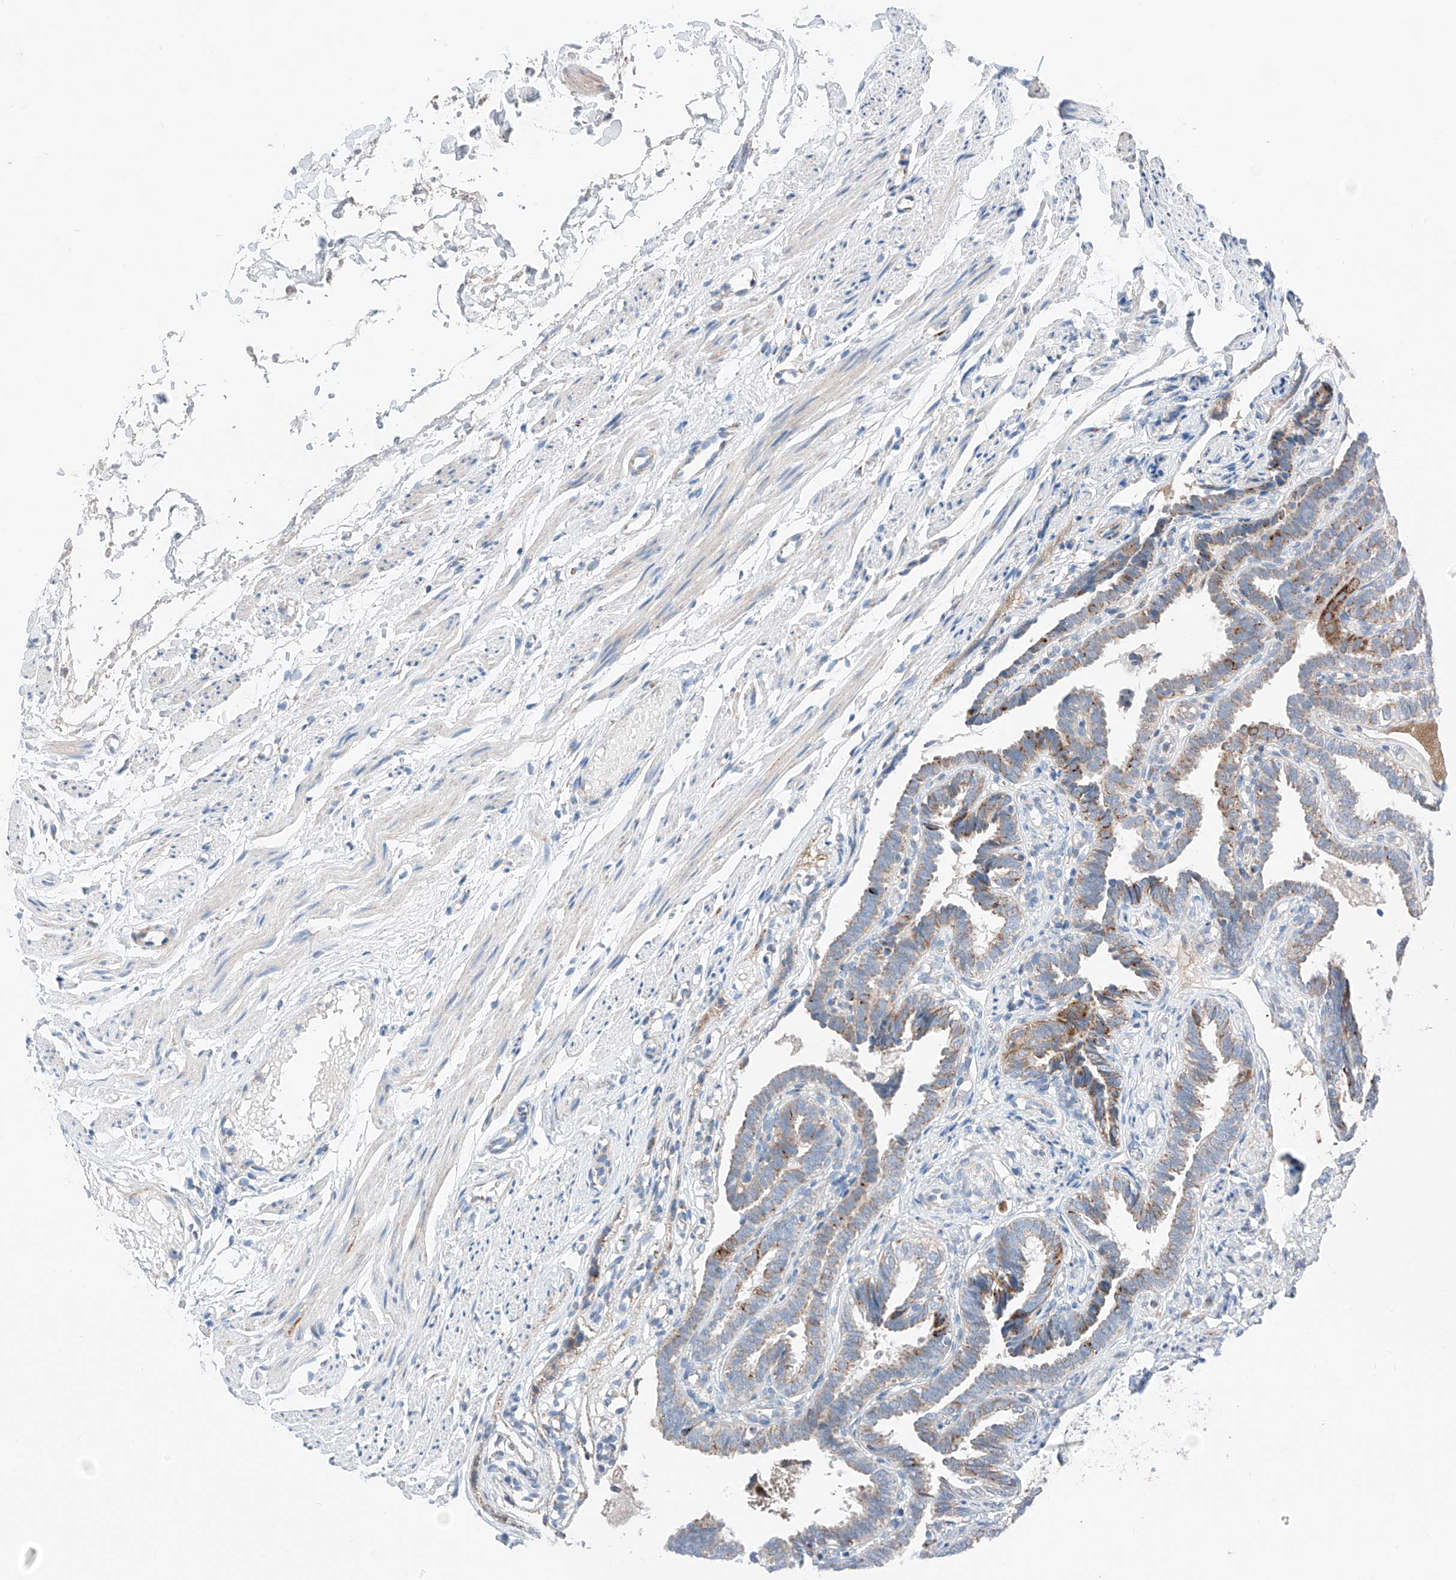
{"staining": {"intensity": "moderate", "quantity": "25%-75%", "location": "cytoplasmic/membranous"}, "tissue": "fallopian tube", "cell_type": "Glandular cells", "image_type": "normal", "snomed": [{"axis": "morphology", "description": "Normal tissue, NOS"}, {"axis": "topography", "description": "Fallopian tube"}], "caption": "DAB immunohistochemical staining of unremarkable fallopian tube reveals moderate cytoplasmic/membranous protein positivity in approximately 25%-75% of glandular cells.", "gene": "MRAP", "patient": {"sex": "female", "age": 39}}